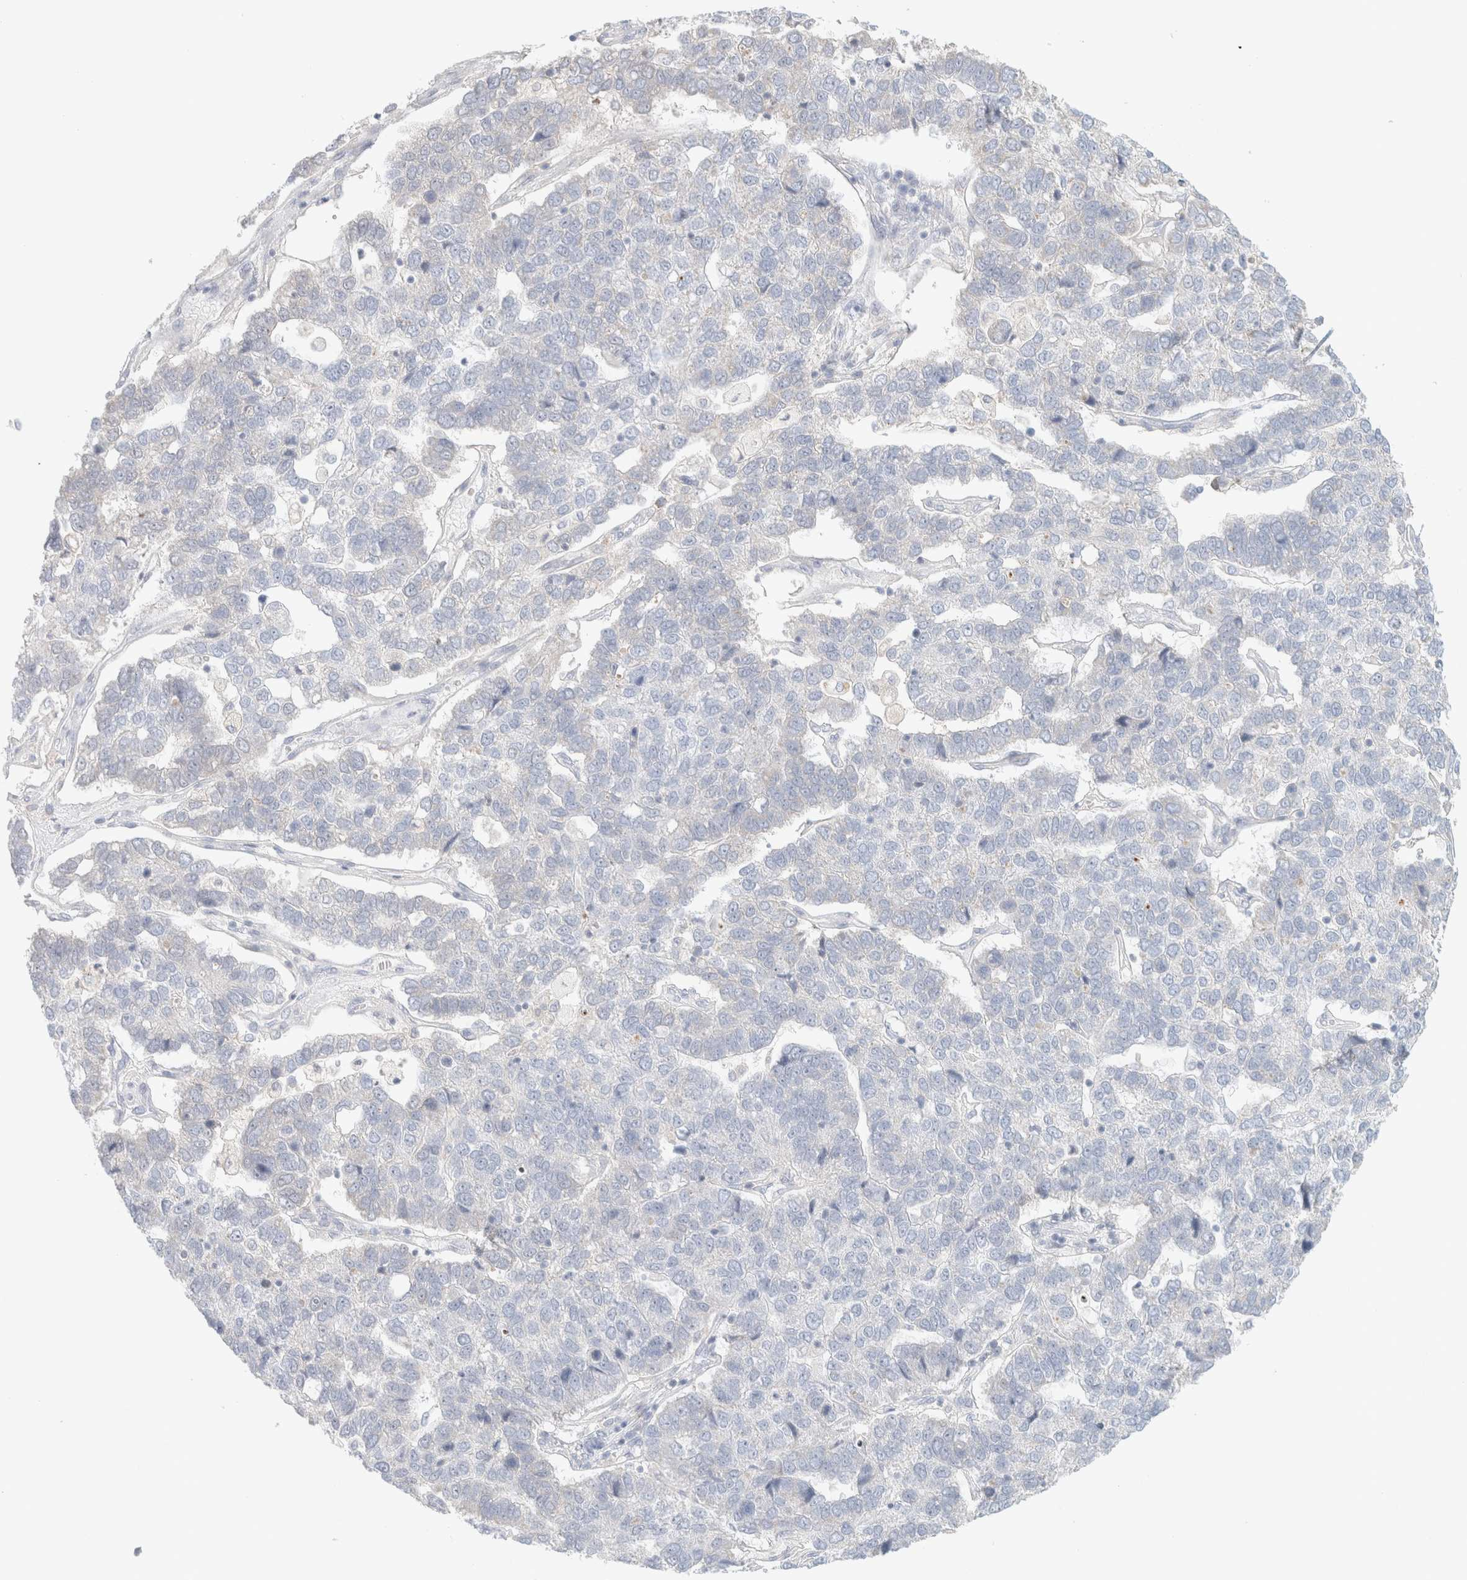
{"staining": {"intensity": "negative", "quantity": "none", "location": "none"}, "tissue": "pancreatic cancer", "cell_type": "Tumor cells", "image_type": "cancer", "snomed": [{"axis": "morphology", "description": "Adenocarcinoma, NOS"}, {"axis": "topography", "description": "Pancreas"}], "caption": "Tumor cells are negative for protein expression in human pancreatic adenocarcinoma.", "gene": "HEXD", "patient": {"sex": "female", "age": 61}}